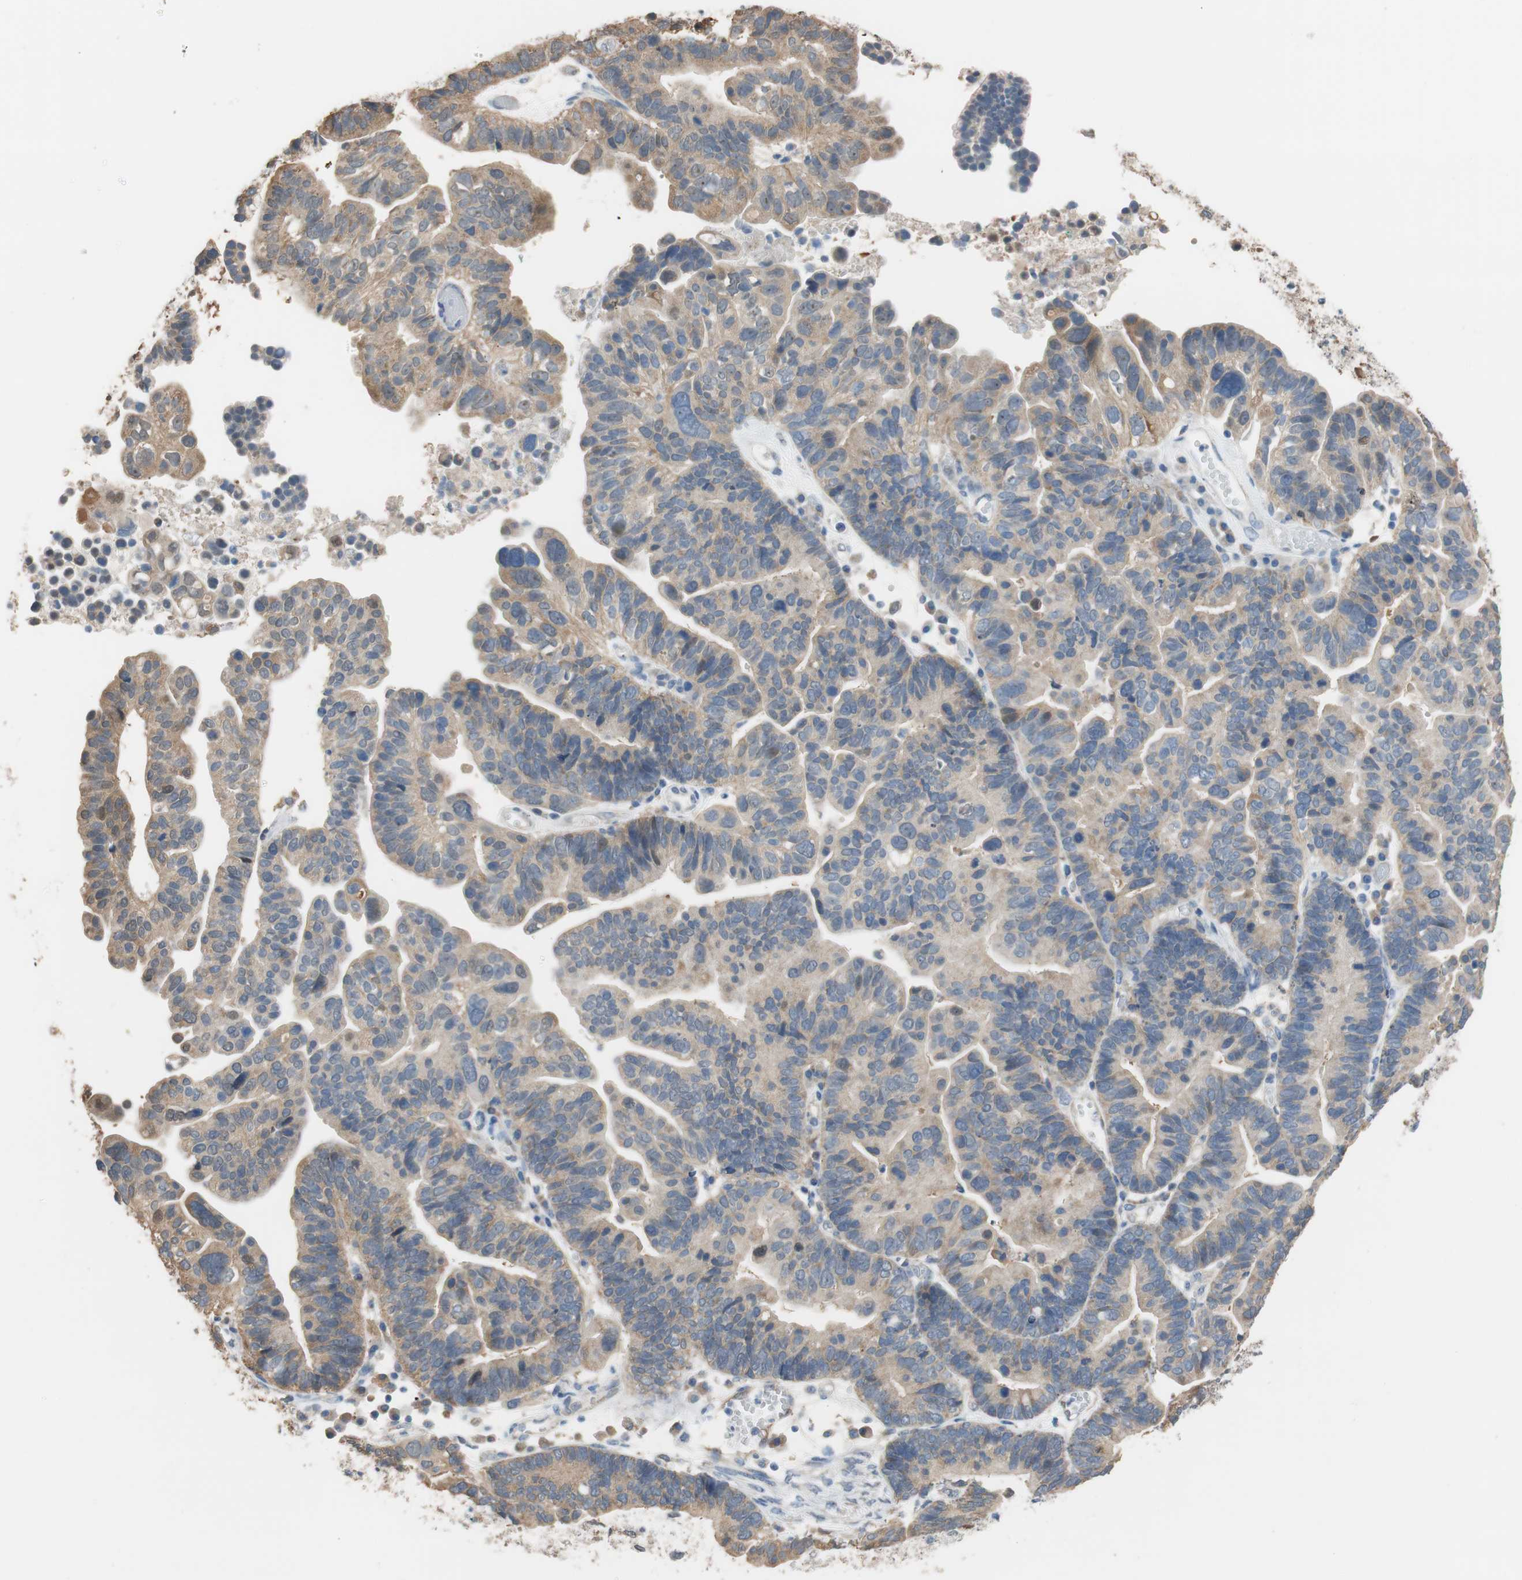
{"staining": {"intensity": "strong", "quantity": "25%-75%", "location": "cytoplasmic/membranous"}, "tissue": "ovarian cancer", "cell_type": "Tumor cells", "image_type": "cancer", "snomed": [{"axis": "morphology", "description": "Cystadenocarcinoma, serous, NOS"}, {"axis": "topography", "description": "Ovary"}], "caption": "Immunohistochemical staining of human ovarian cancer shows strong cytoplasmic/membranous protein staining in approximately 25%-75% of tumor cells. (DAB IHC, brown staining for protein, blue staining for nuclei).", "gene": "ALDH1A2", "patient": {"sex": "female", "age": 56}}